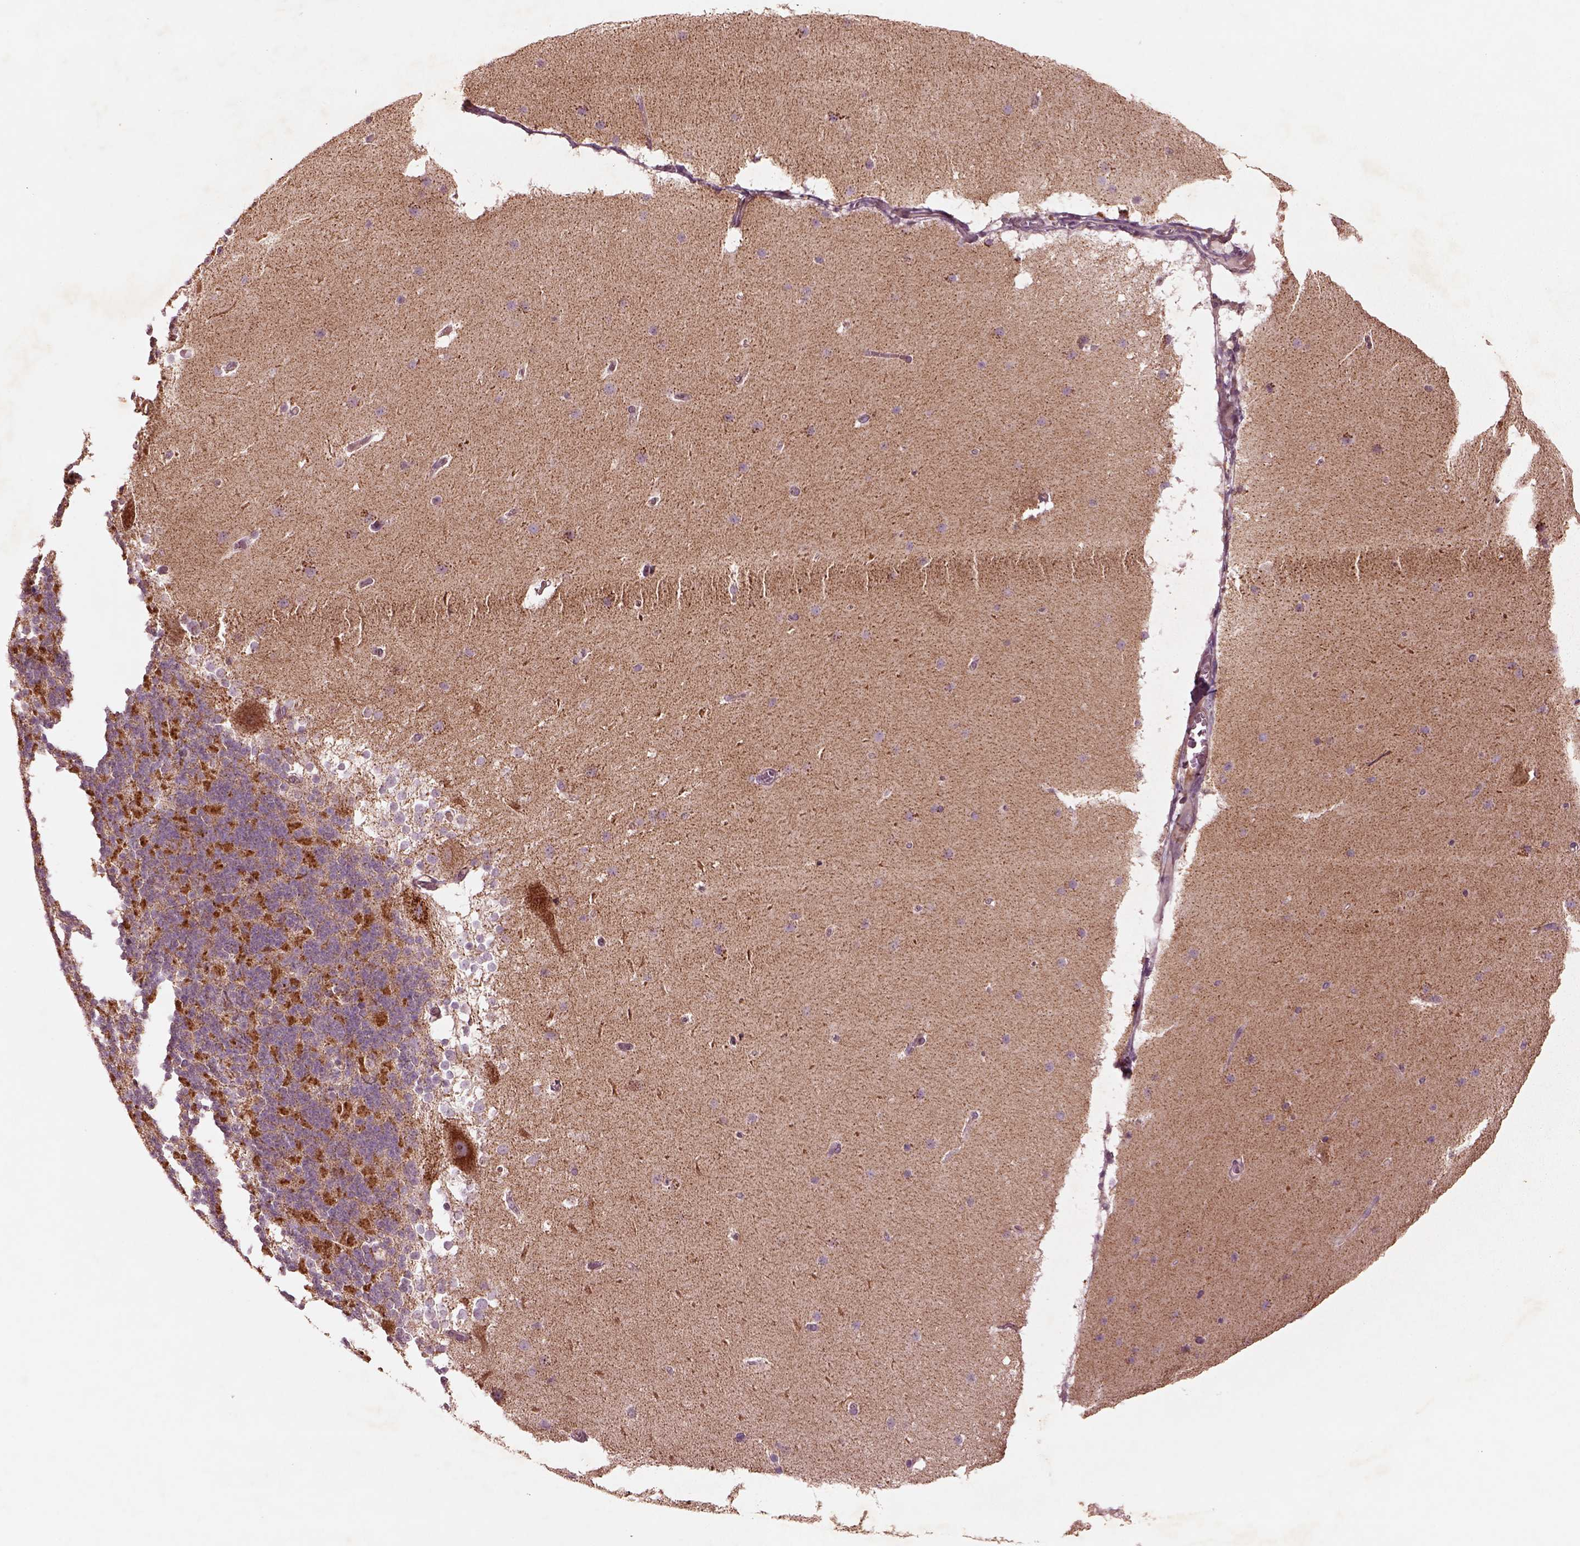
{"staining": {"intensity": "moderate", "quantity": "<25%", "location": "cytoplasmic/membranous"}, "tissue": "cerebellum", "cell_type": "Cells in granular layer", "image_type": "normal", "snomed": [{"axis": "morphology", "description": "Normal tissue, NOS"}, {"axis": "topography", "description": "Cerebellum"}], "caption": "An IHC photomicrograph of normal tissue is shown. Protein staining in brown labels moderate cytoplasmic/membranous positivity in cerebellum within cells in granular layer.", "gene": "SLC25A31", "patient": {"sex": "female", "age": 19}}